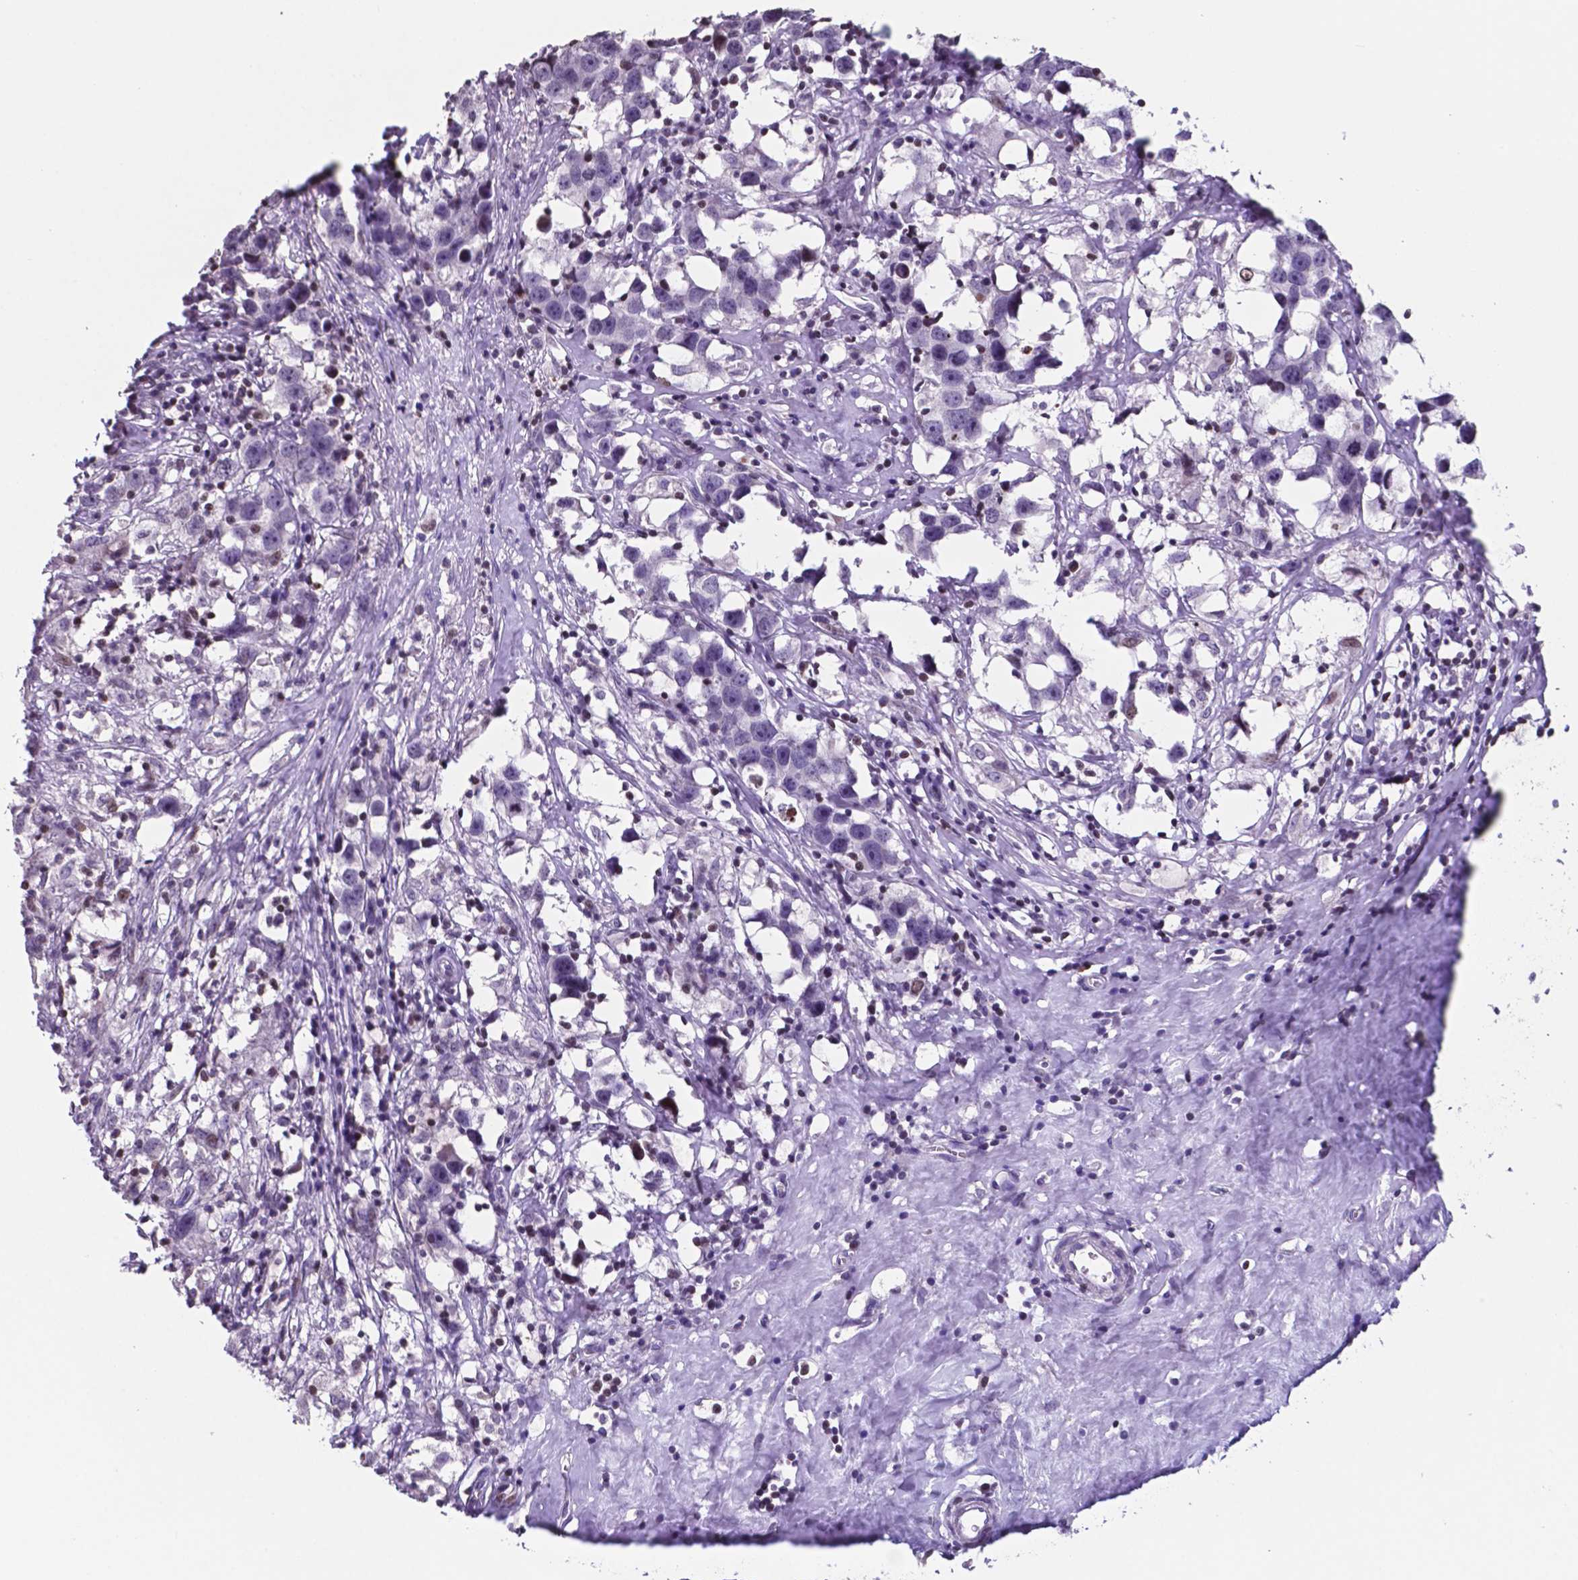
{"staining": {"intensity": "negative", "quantity": "none", "location": "none"}, "tissue": "testis cancer", "cell_type": "Tumor cells", "image_type": "cancer", "snomed": [{"axis": "morphology", "description": "Seminoma, NOS"}, {"axis": "topography", "description": "Testis"}], "caption": "Immunohistochemistry (IHC) image of human testis seminoma stained for a protein (brown), which displays no expression in tumor cells.", "gene": "MLC1", "patient": {"sex": "male", "age": 49}}